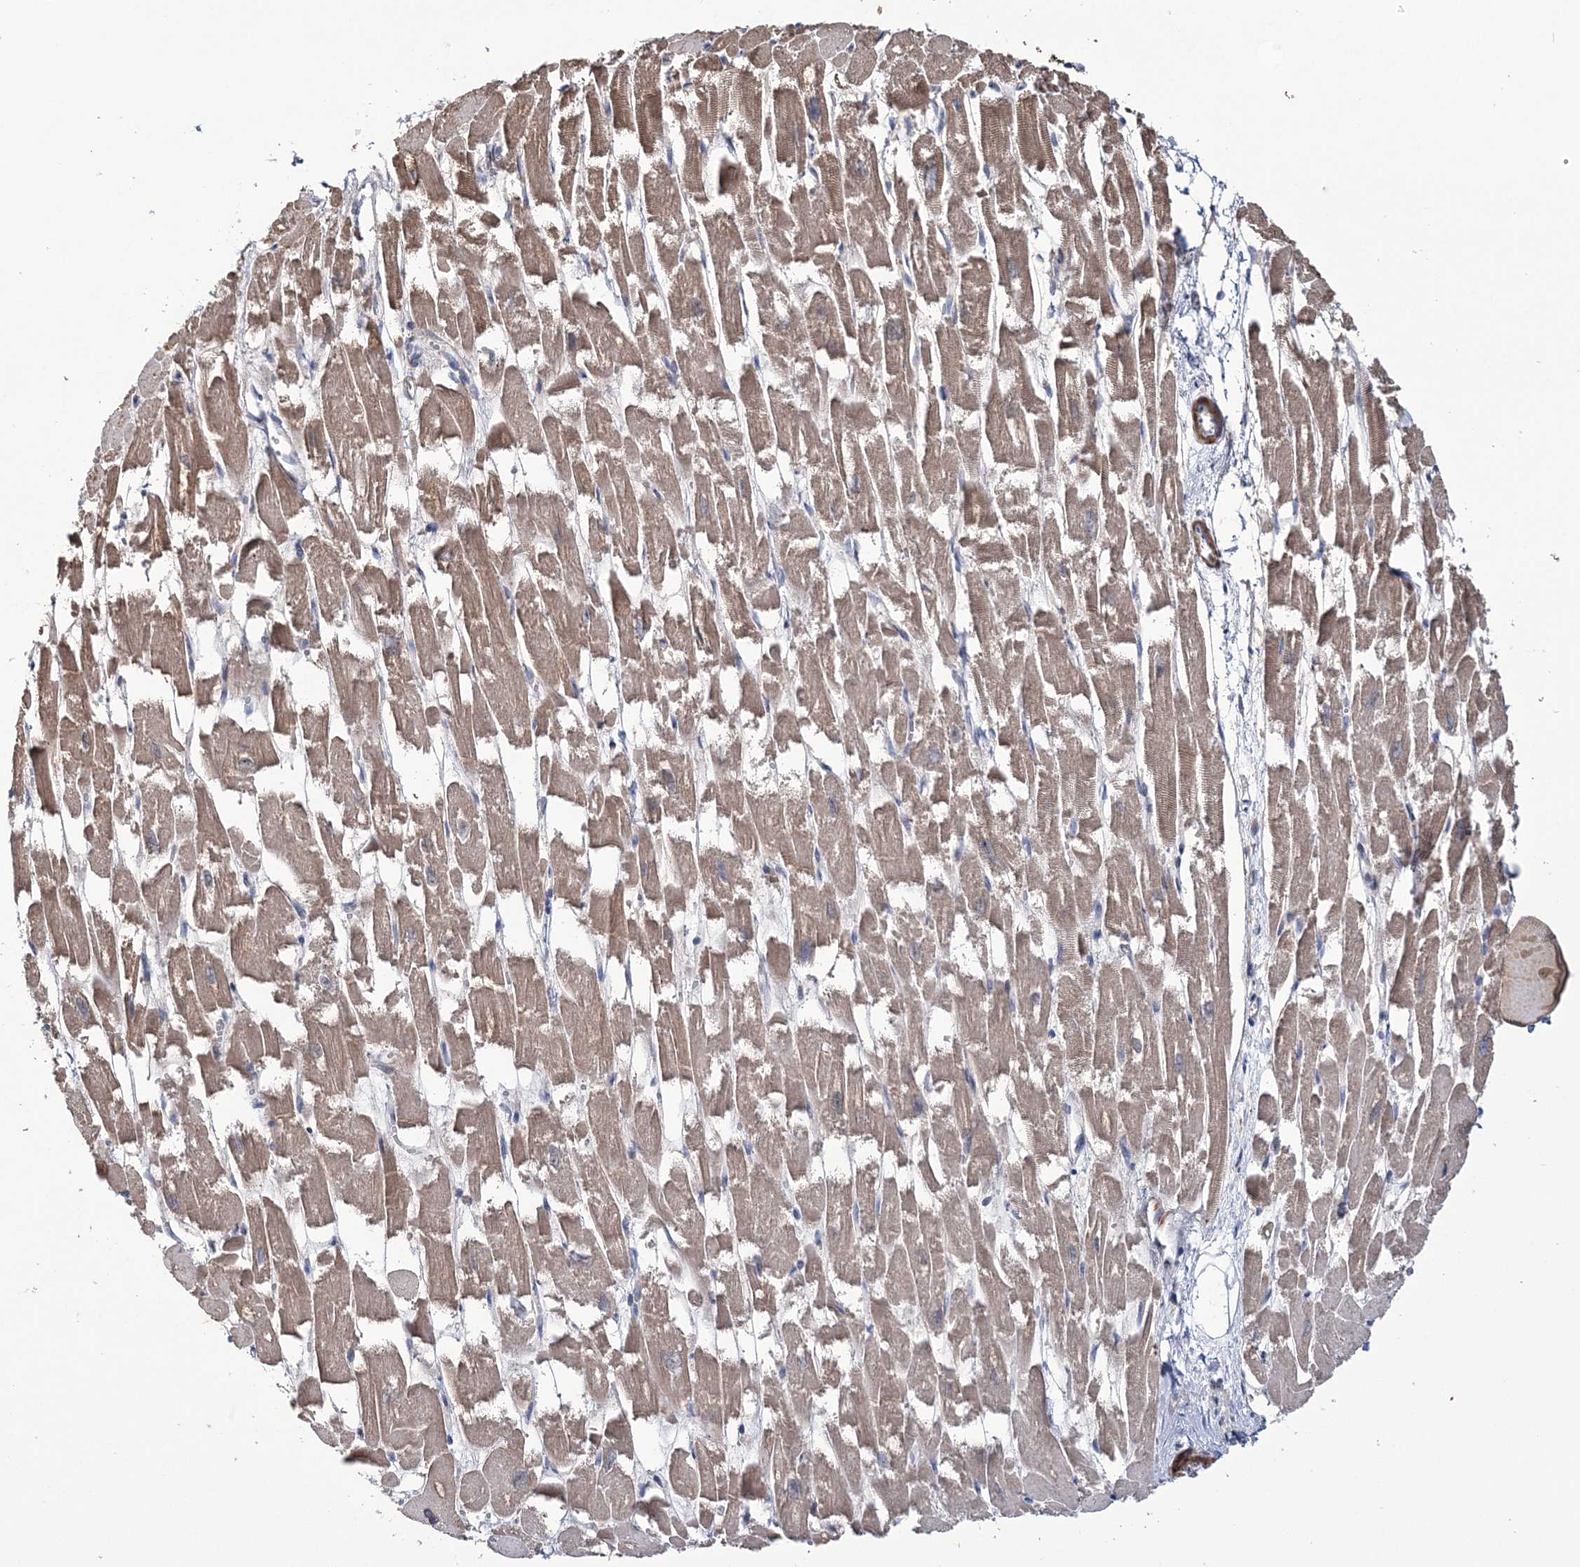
{"staining": {"intensity": "moderate", "quantity": ">75%", "location": "cytoplasmic/membranous"}, "tissue": "heart muscle", "cell_type": "Cardiomyocytes", "image_type": "normal", "snomed": [{"axis": "morphology", "description": "Normal tissue, NOS"}, {"axis": "topography", "description": "Heart"}], "caption": "Normal heart muscle demonstrates moderate cytoplasmic/membranous staining in approximately >75% of cardiomyocytes.", "gene": "PPP2R2B", "patient": {"sex": "male", "age": 54}}